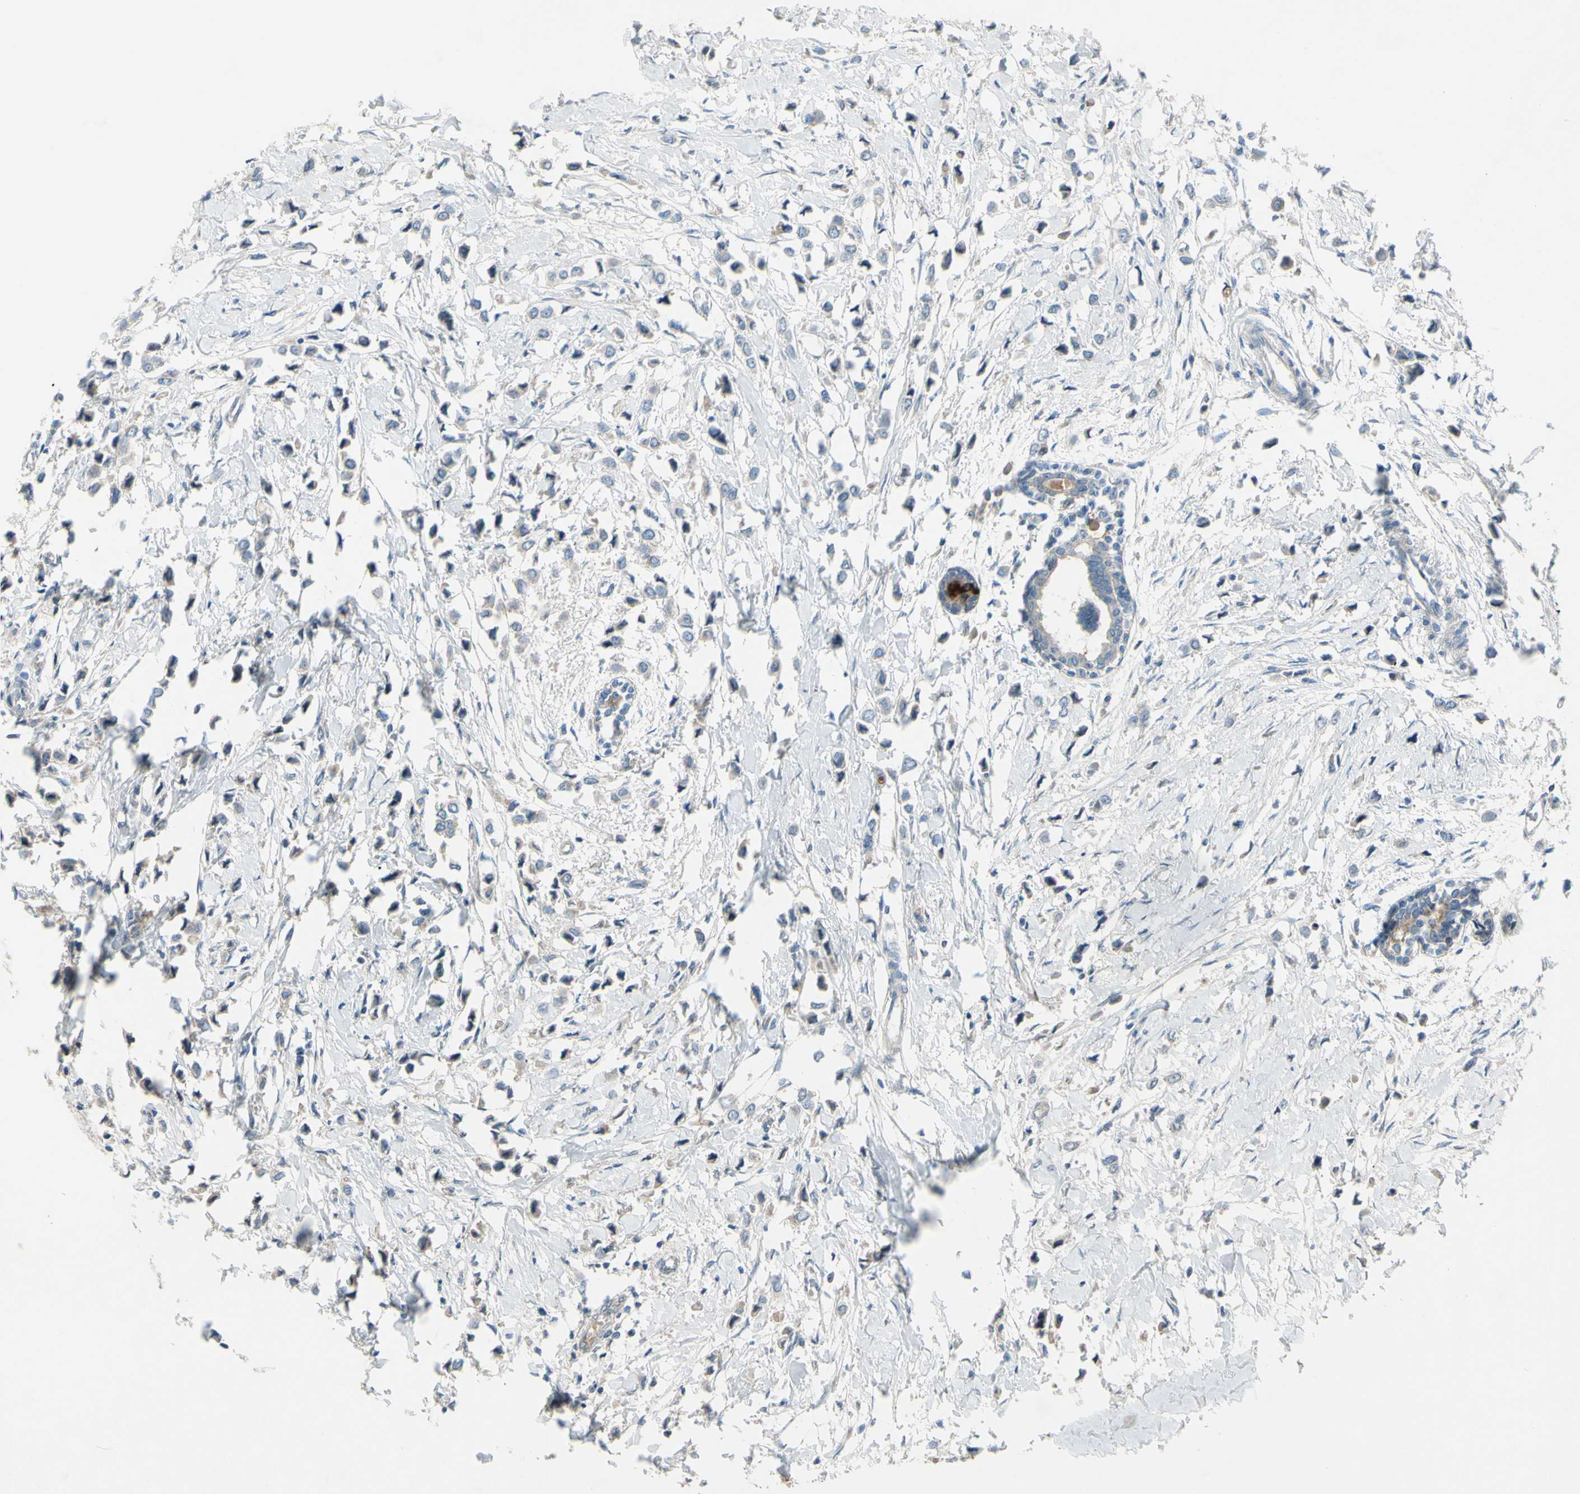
{"staining": {"intensity": "weak", "quantity": "<25%", "location": "cytoplasmic/membranous"}, "tissue": "breast cancer", "cell_type": "Tumor cells", "image_type": "cancer", "snomed": [{"axis": "morphology", "description": "Lobular carcinoma"}, {"axis": "topography", "description": "Breast"}], "caption": "High magnification brightfield microscopy of breast cancer (lobular carcinoma) stained with DAB (brown) and counterstained with hematoxylin (blue): tumor cells show no significant positivity.", "gene": "ATRN", "patient": {"sex": "female", "age": 51}}